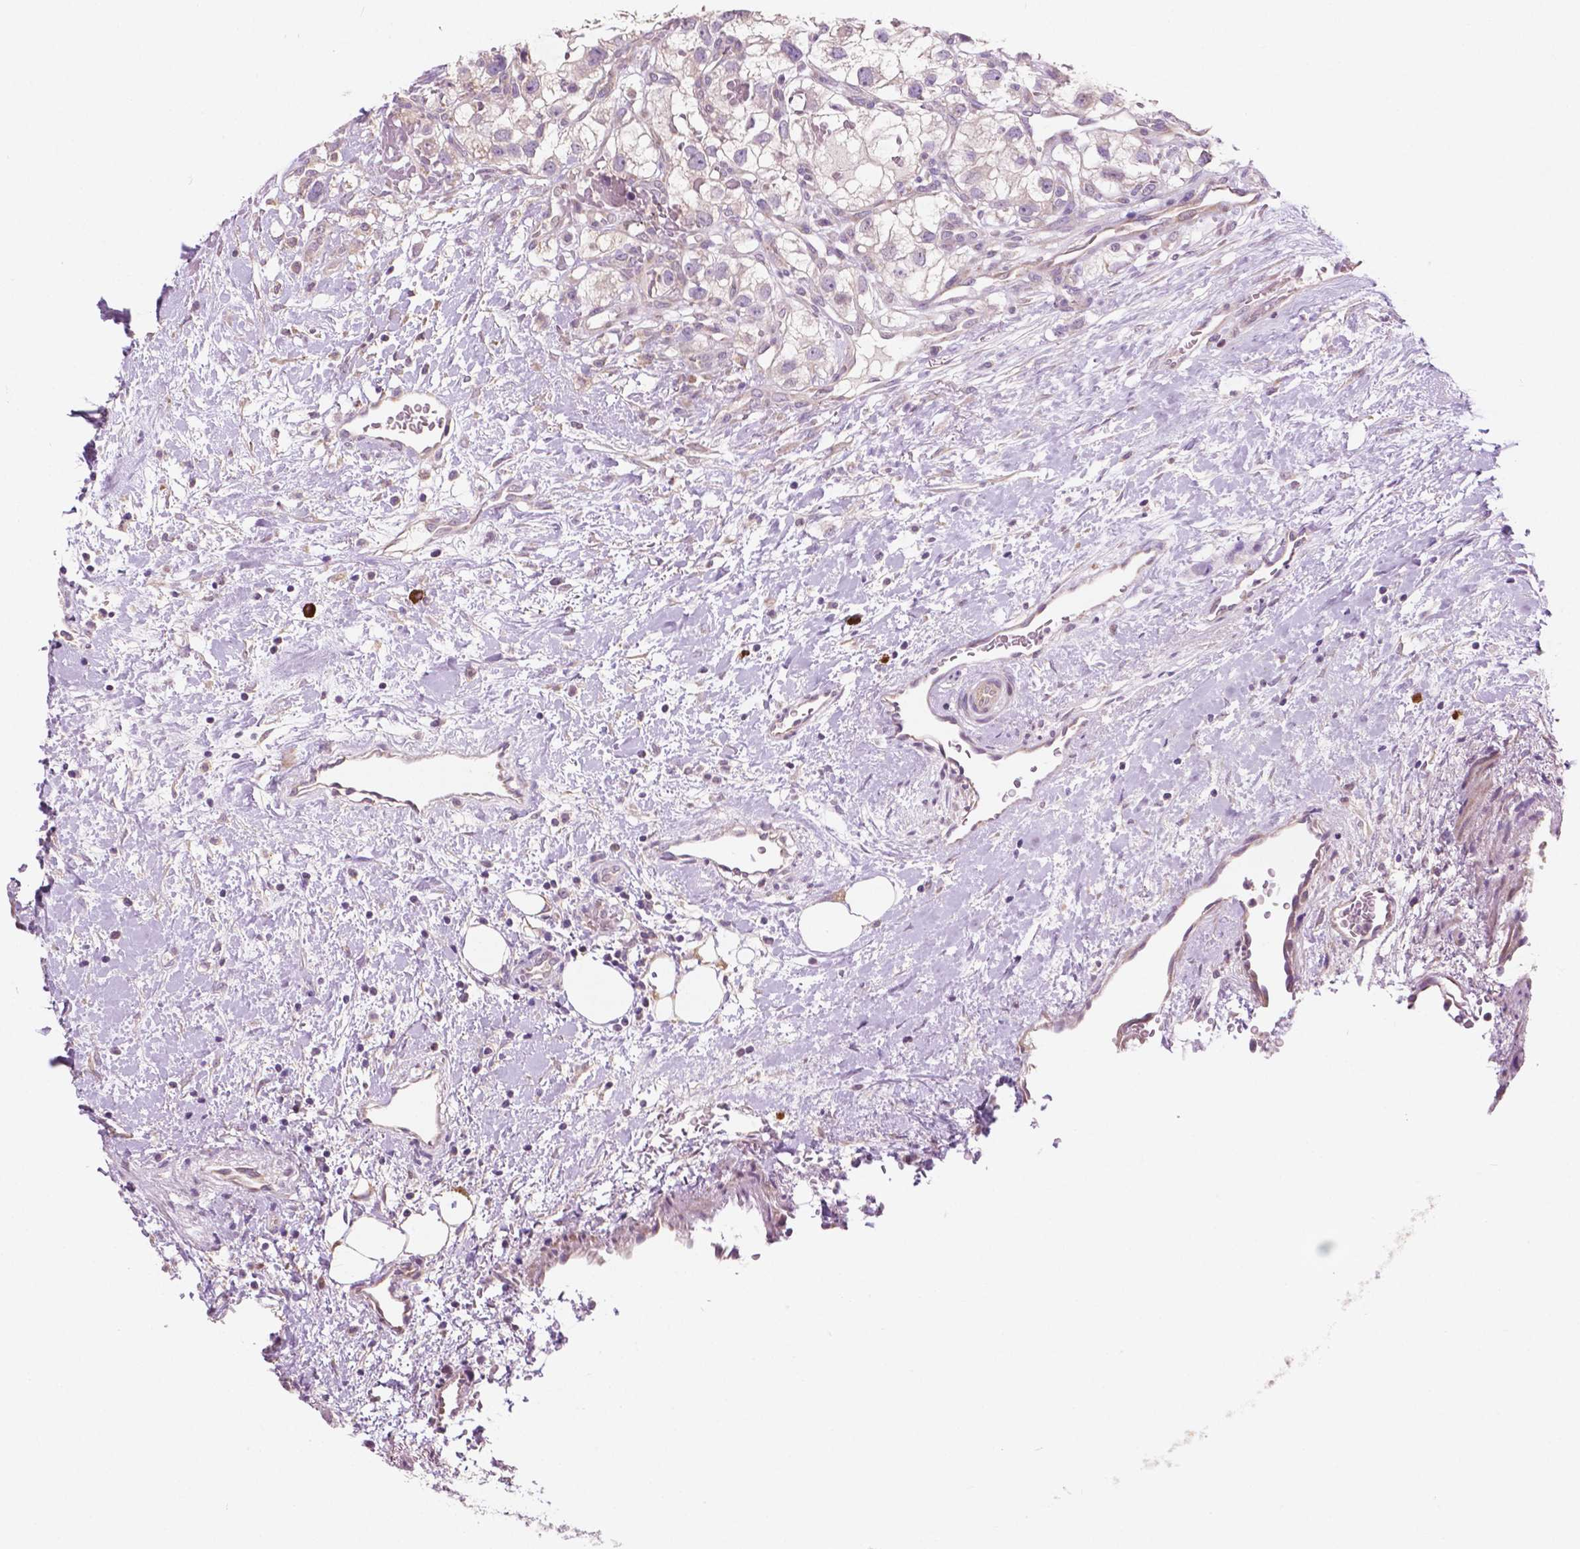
{"staining": {"intensity": "negative", "quantity": "none", "location": "none"}, "tissue": "renal cancer", "cell_type": "Tumor cells", "image_type": "cancer", "snomed": [{"axis": "morphology", "description": "Adenocarcinoma, NOS"}, {"axis": "topography", "description": "Kidney"}], "caption": "Protein analysis of adenocarcinoma (renal) exhibits no significant expression in tumor cells.", "gene": "LRP1B", "patient": {"sex": "male", "age": 59}}